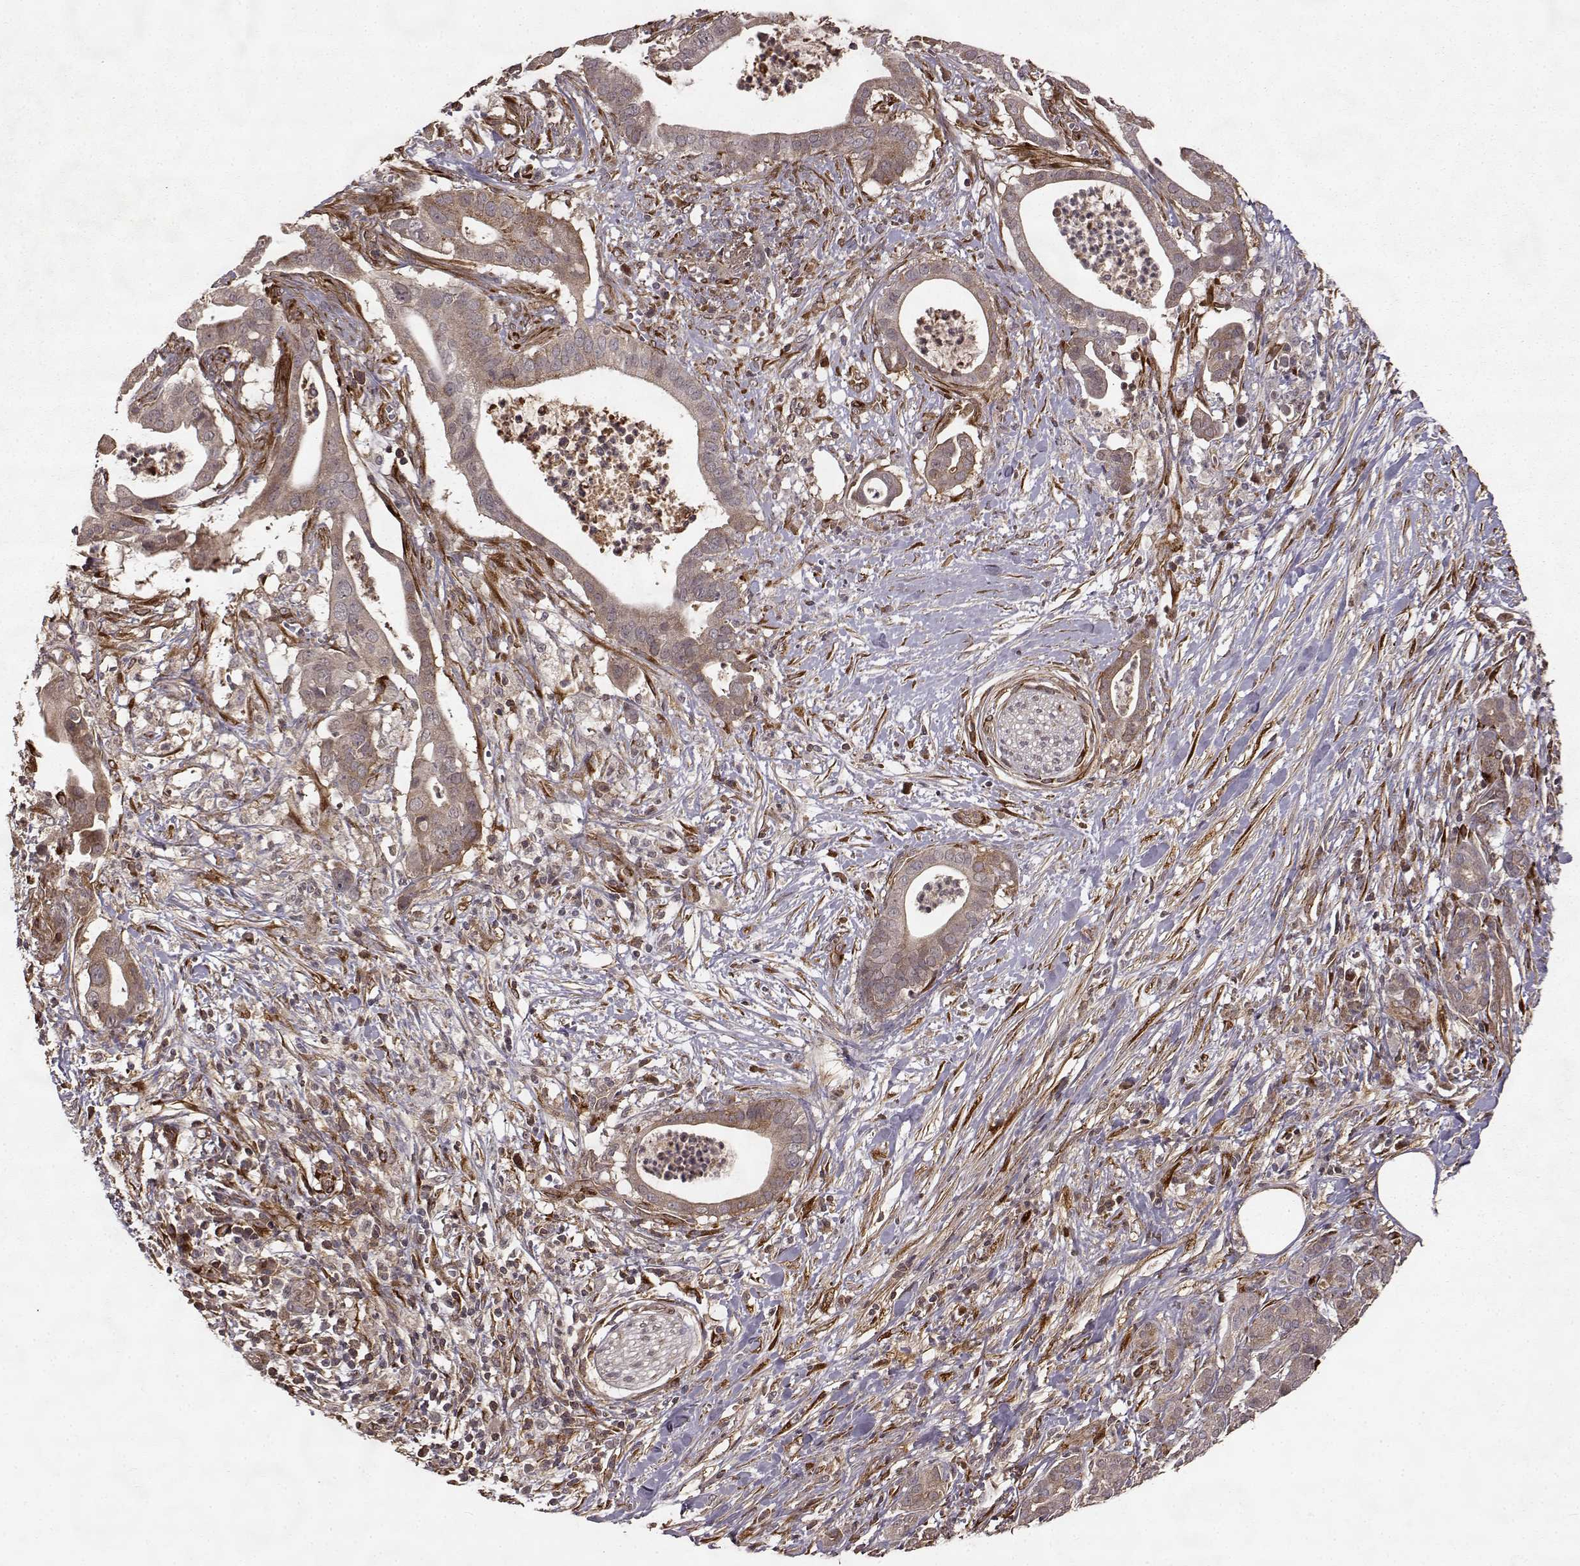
{"staining": {"intensity": "moderate", "quantity": "<25%", "location": "cytoplasmic/membranous"}, "tissue": "pancreatic cancer", "cell_type": "Tumor cells", "image_type": "cancer", "snomed": [{"axis": "morphology", "description": "Adenocarcinoma, NOS"}, {"axis": "topography", "description": "Pancreas"}], "caption": "This image reveals immunohistochemistry staining of human adenocarcinoma (pancreatic), with low moderate cytoplasmic/membranous positivity in about <25% of tumor cells.", "gene": "FSTL1", "patient": {"sex": "male", "age": 61}}